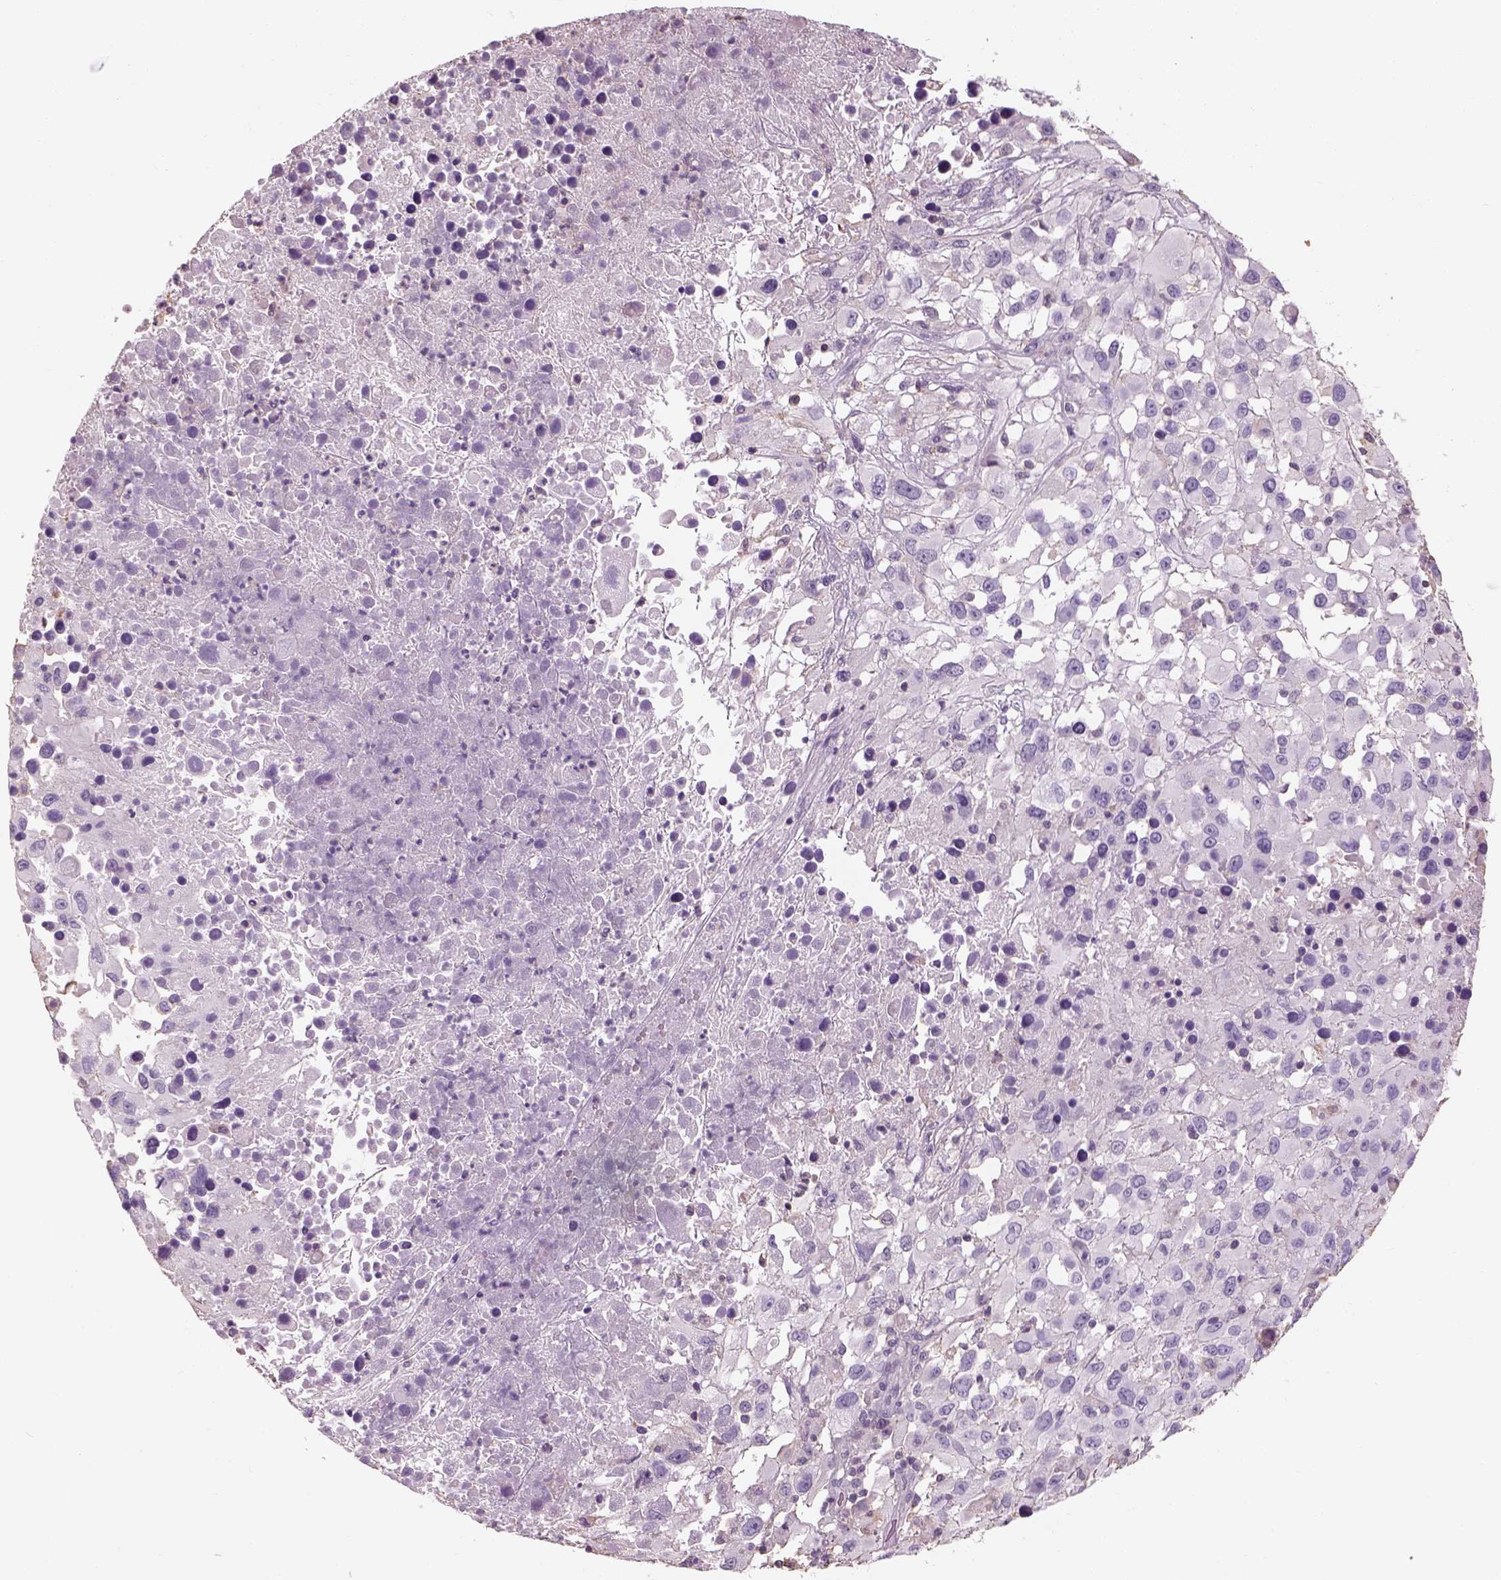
{"staining": {"intensity": "negative", "quantity": "none", "location": "none"}, "tissue": "melanoma", "cell_type": "Tumor cells", "image_type": "cancer", "snomed": [{"axis": "morphology", "description": "Malignant melanoma, Metastatic site"}, {"axis": "topography", "description": "Soft tissue"}], "caption": "Melanoma stained for a protein using immunohistochemistry exhibits no positivity tumor cells.", "gene": "OTUD6A", "patient": {"sex": "male", "age": 50}}